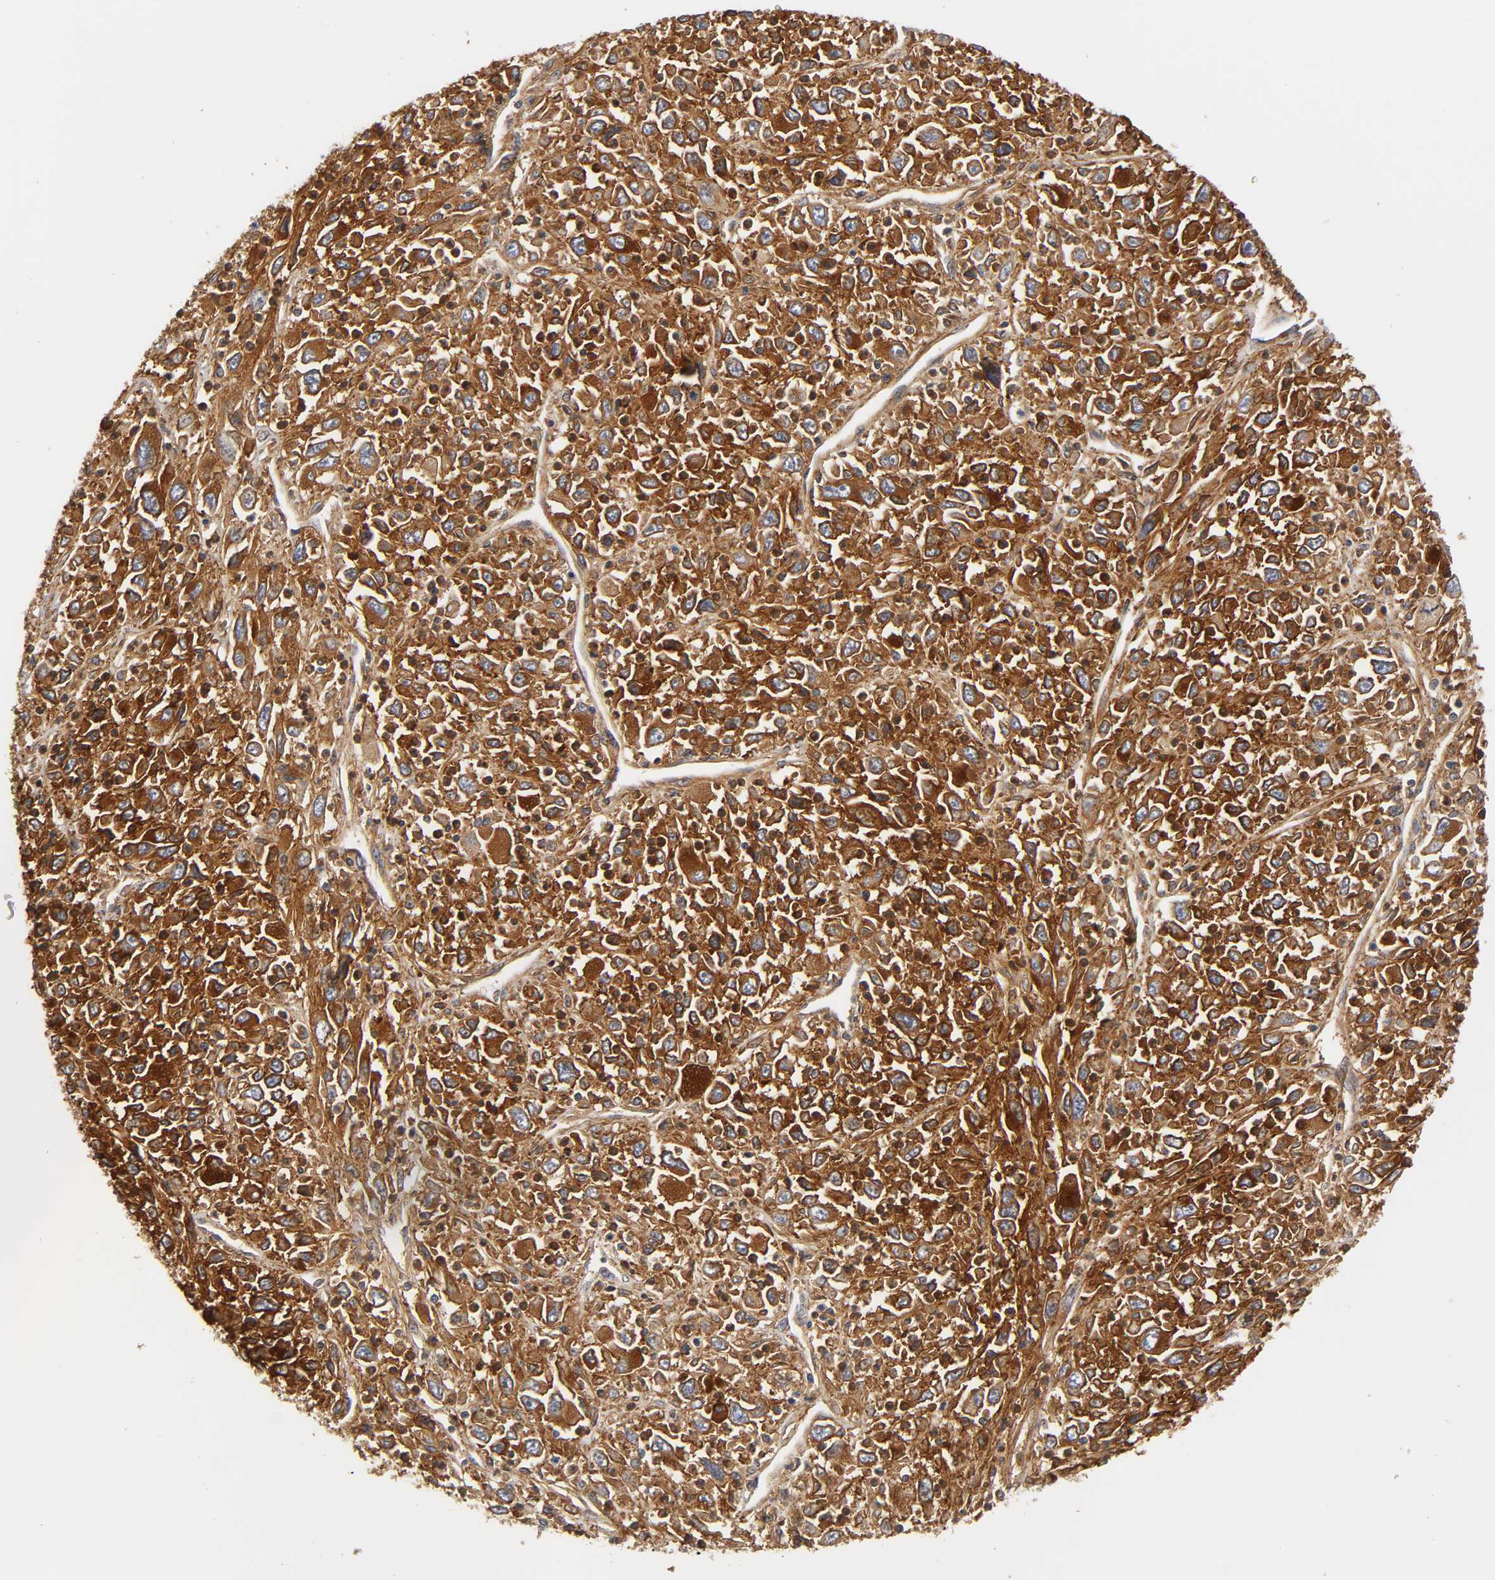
{"staining": {"intensity": "strong", "quantity": ">75%", "location": "cytoplasmic/membranous"}, "tissue": "melanoma", "cell_type": "Tumor cells", "image_type": "cancer", "snomed": [{"axis": "morphology", "description": "Malignant melanoma, Metastatic site"}, {"axis": "topography", "description": "Skin"}], "caption": "Immunohistochemistry (DAB (3,3'-diaminobenzidine)) staining of human malignant melanoma (metastatic site) shows strong cytoplasmic/membranous protein positivity in approximately >75% of tumor cells.", "gene": "ICAM1", "patient": {"sex": "female", "age": 56}}